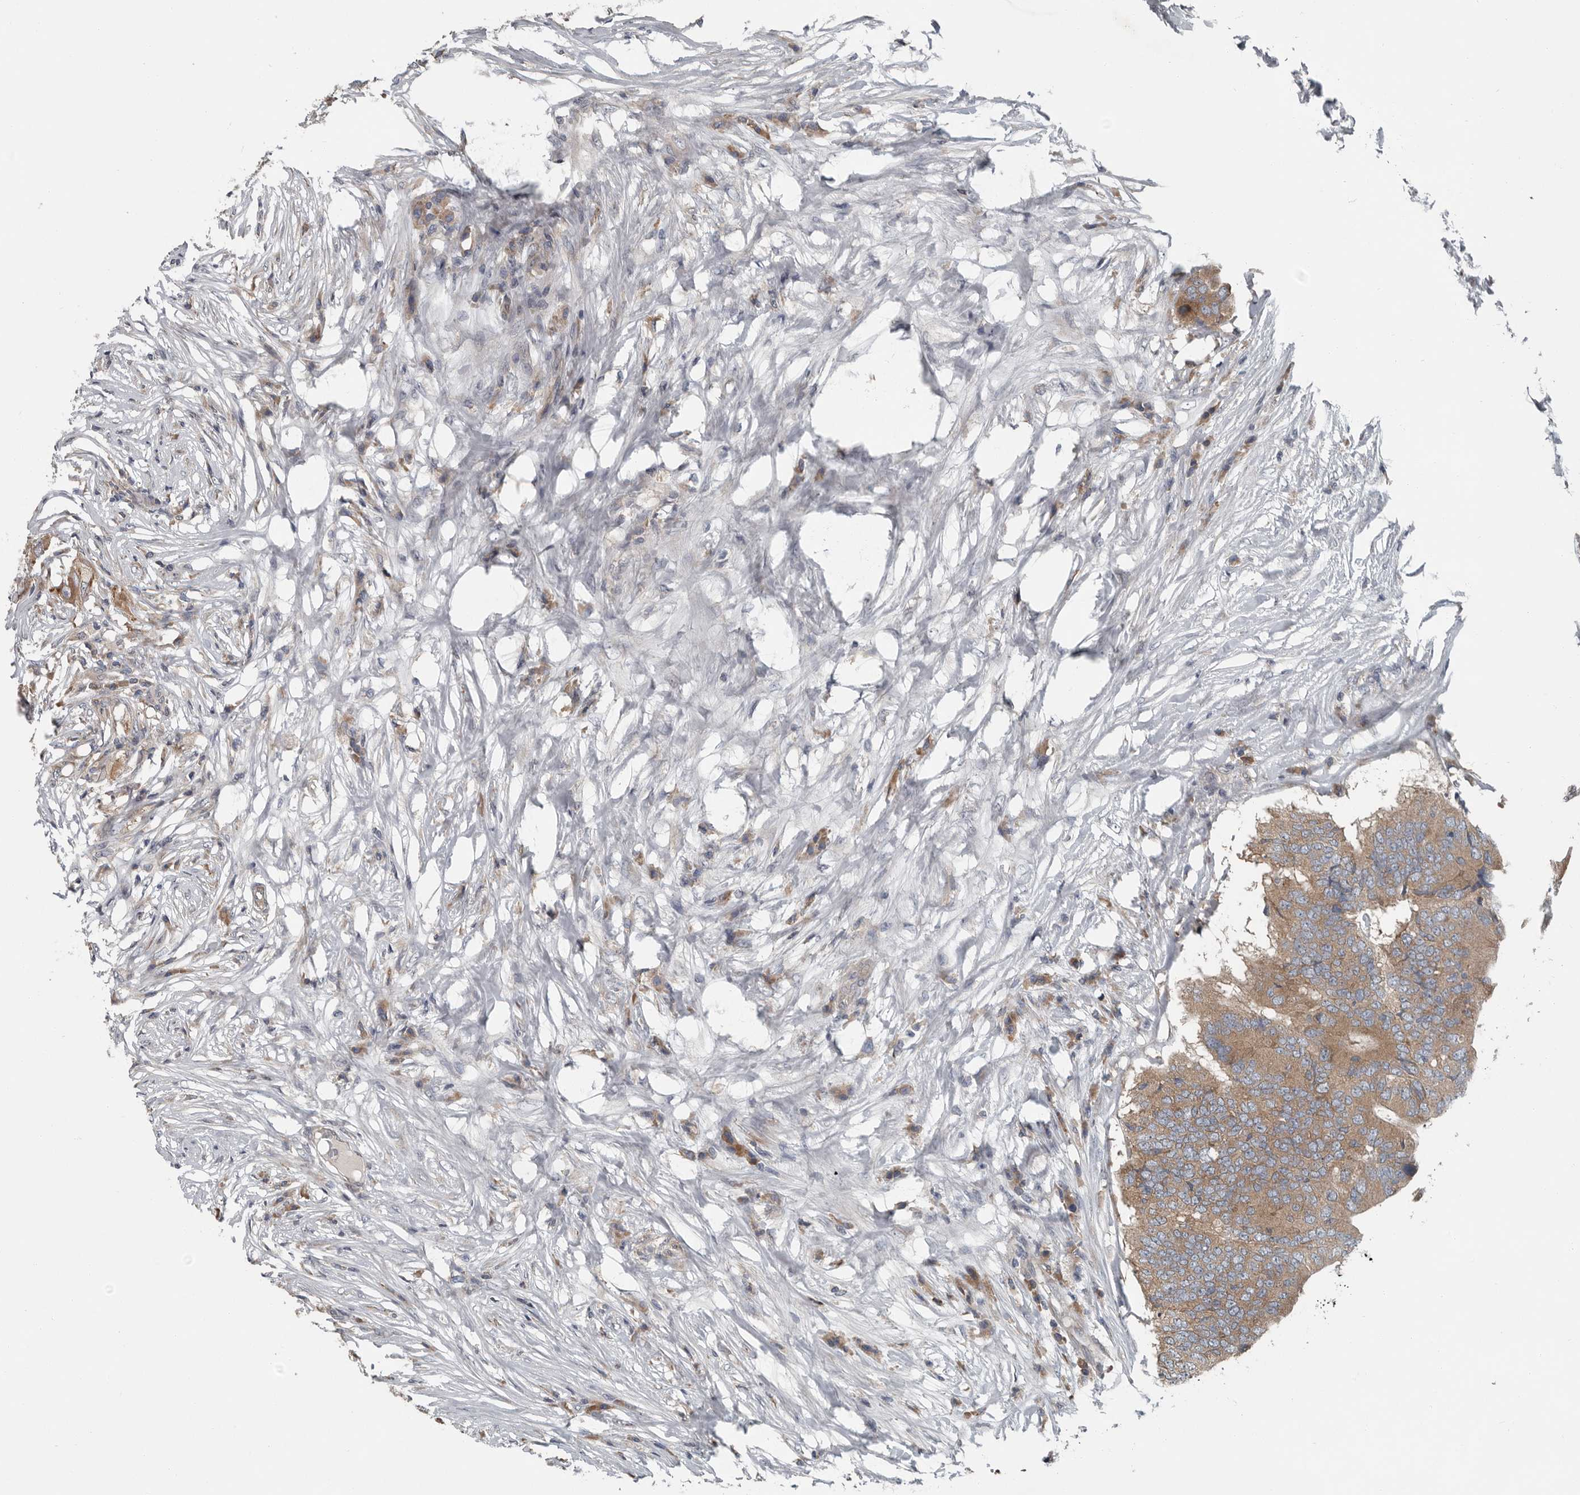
{"staining": {"intensity": "moderate", "quantity": ">75%", "location": "cytoplasmic/membranous"}, "tissue": "colorectal cancer", "cell_type": "Tumor cells", "image_type": "cancer", "snomed": [{"axis": "morphology", "description": "Adenocarcinoma, NOS"}, {"axis": "topography", "description": "Colon"}], "caption": "There is medium levels of moderate cytoplasmic/membranous expression in tumor cells of colorectal cancer, as demonstrated by immunohistochemical staining (brown color).", "gene": "TMEM199", "patient": {"sex": "male", "age": 71}}